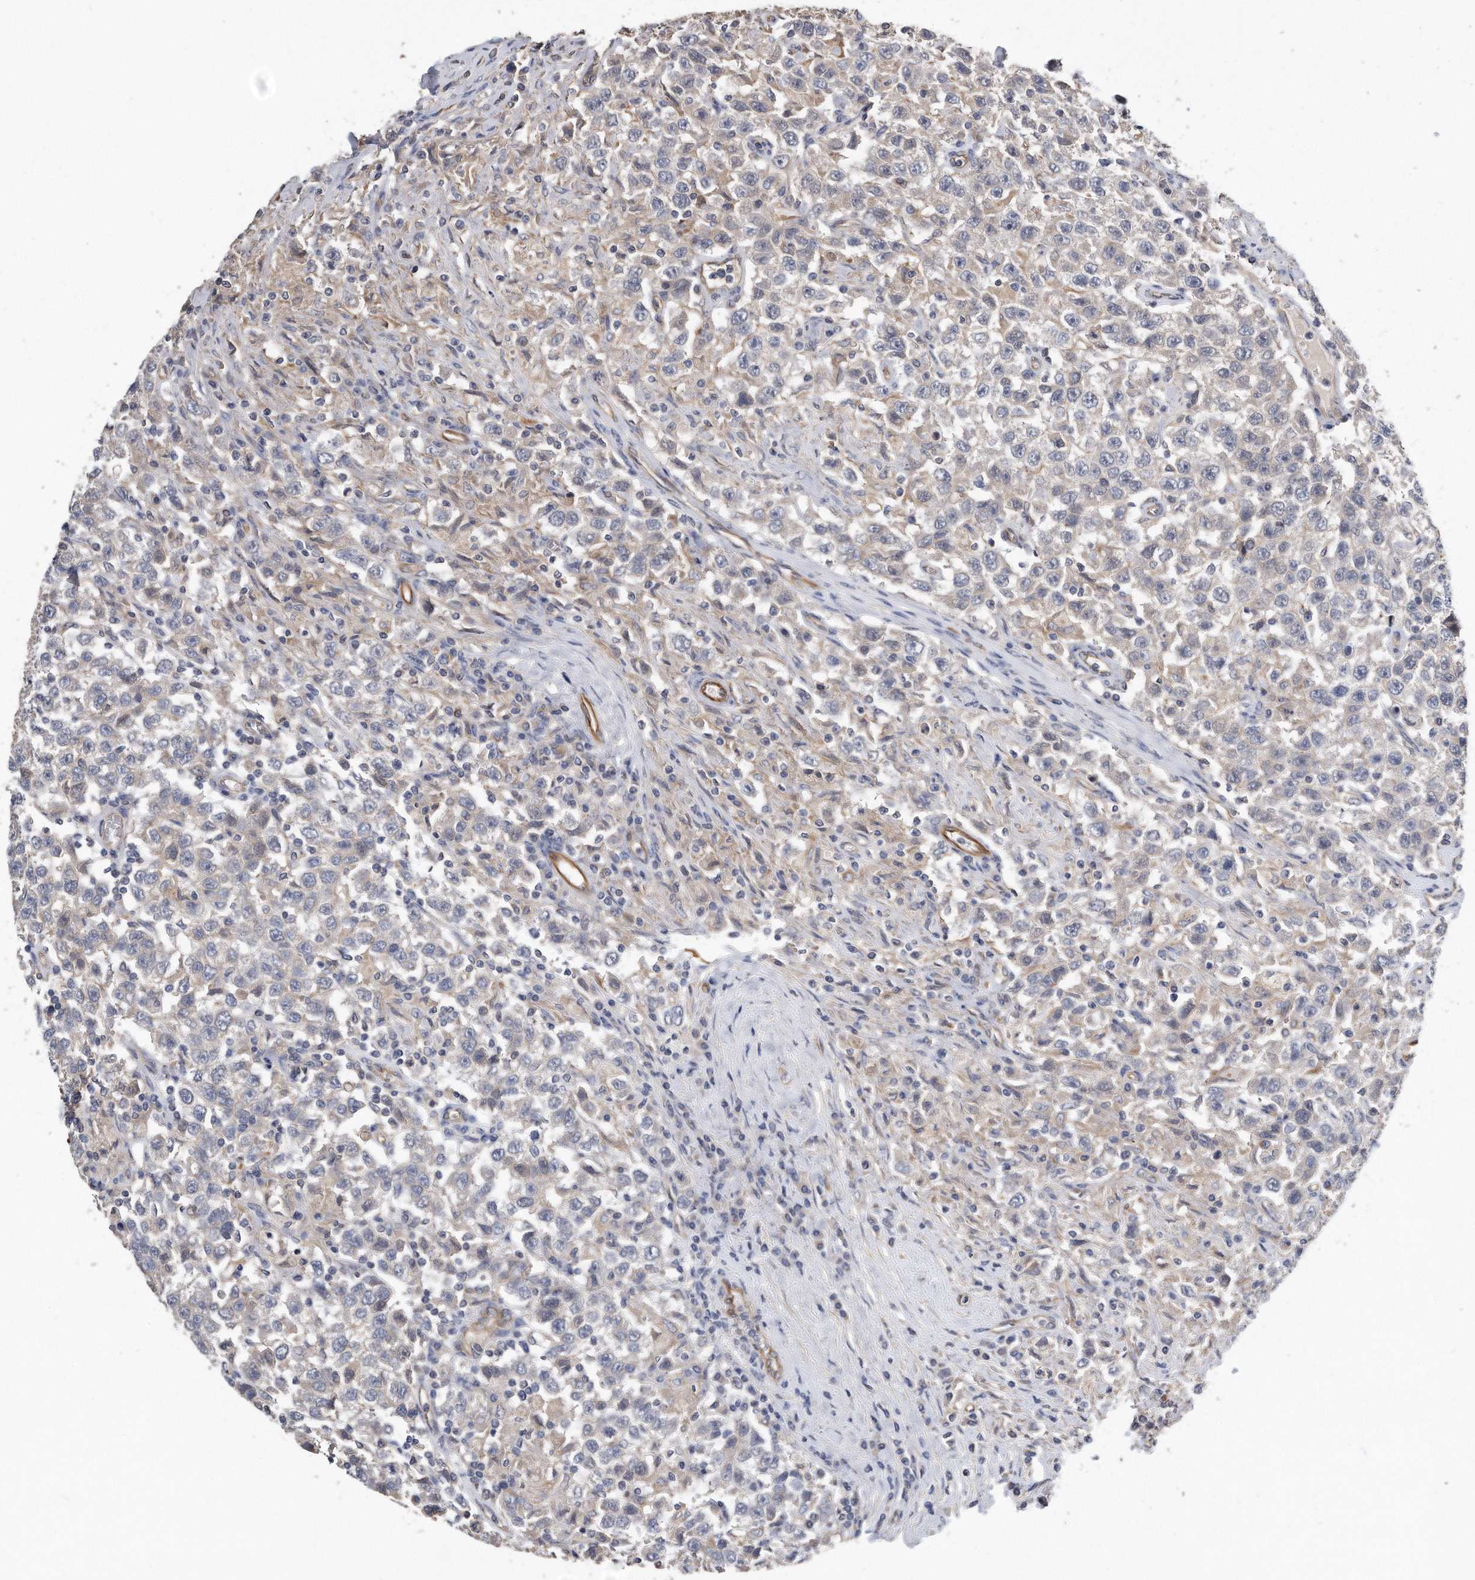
{"staining": {"intensity": "negative", "quantity": "none", "location": "none"}, "tissue": "testis cancer", "cell_type": "Tumor cells", "image_type": "cancer", "snomed": [{"axis": "morphology", "description": "Seminoma, NOS"}, {"axis": "topography", "description": "Testis"}], "caption": "Immunohistochemistry photomicrograph of human testis cancer (seminoma) stained for a protein (brown), which displays no staining in tumor cells.", "gene": "GPC1", "patient": {"sex": "male", "age": 41}}